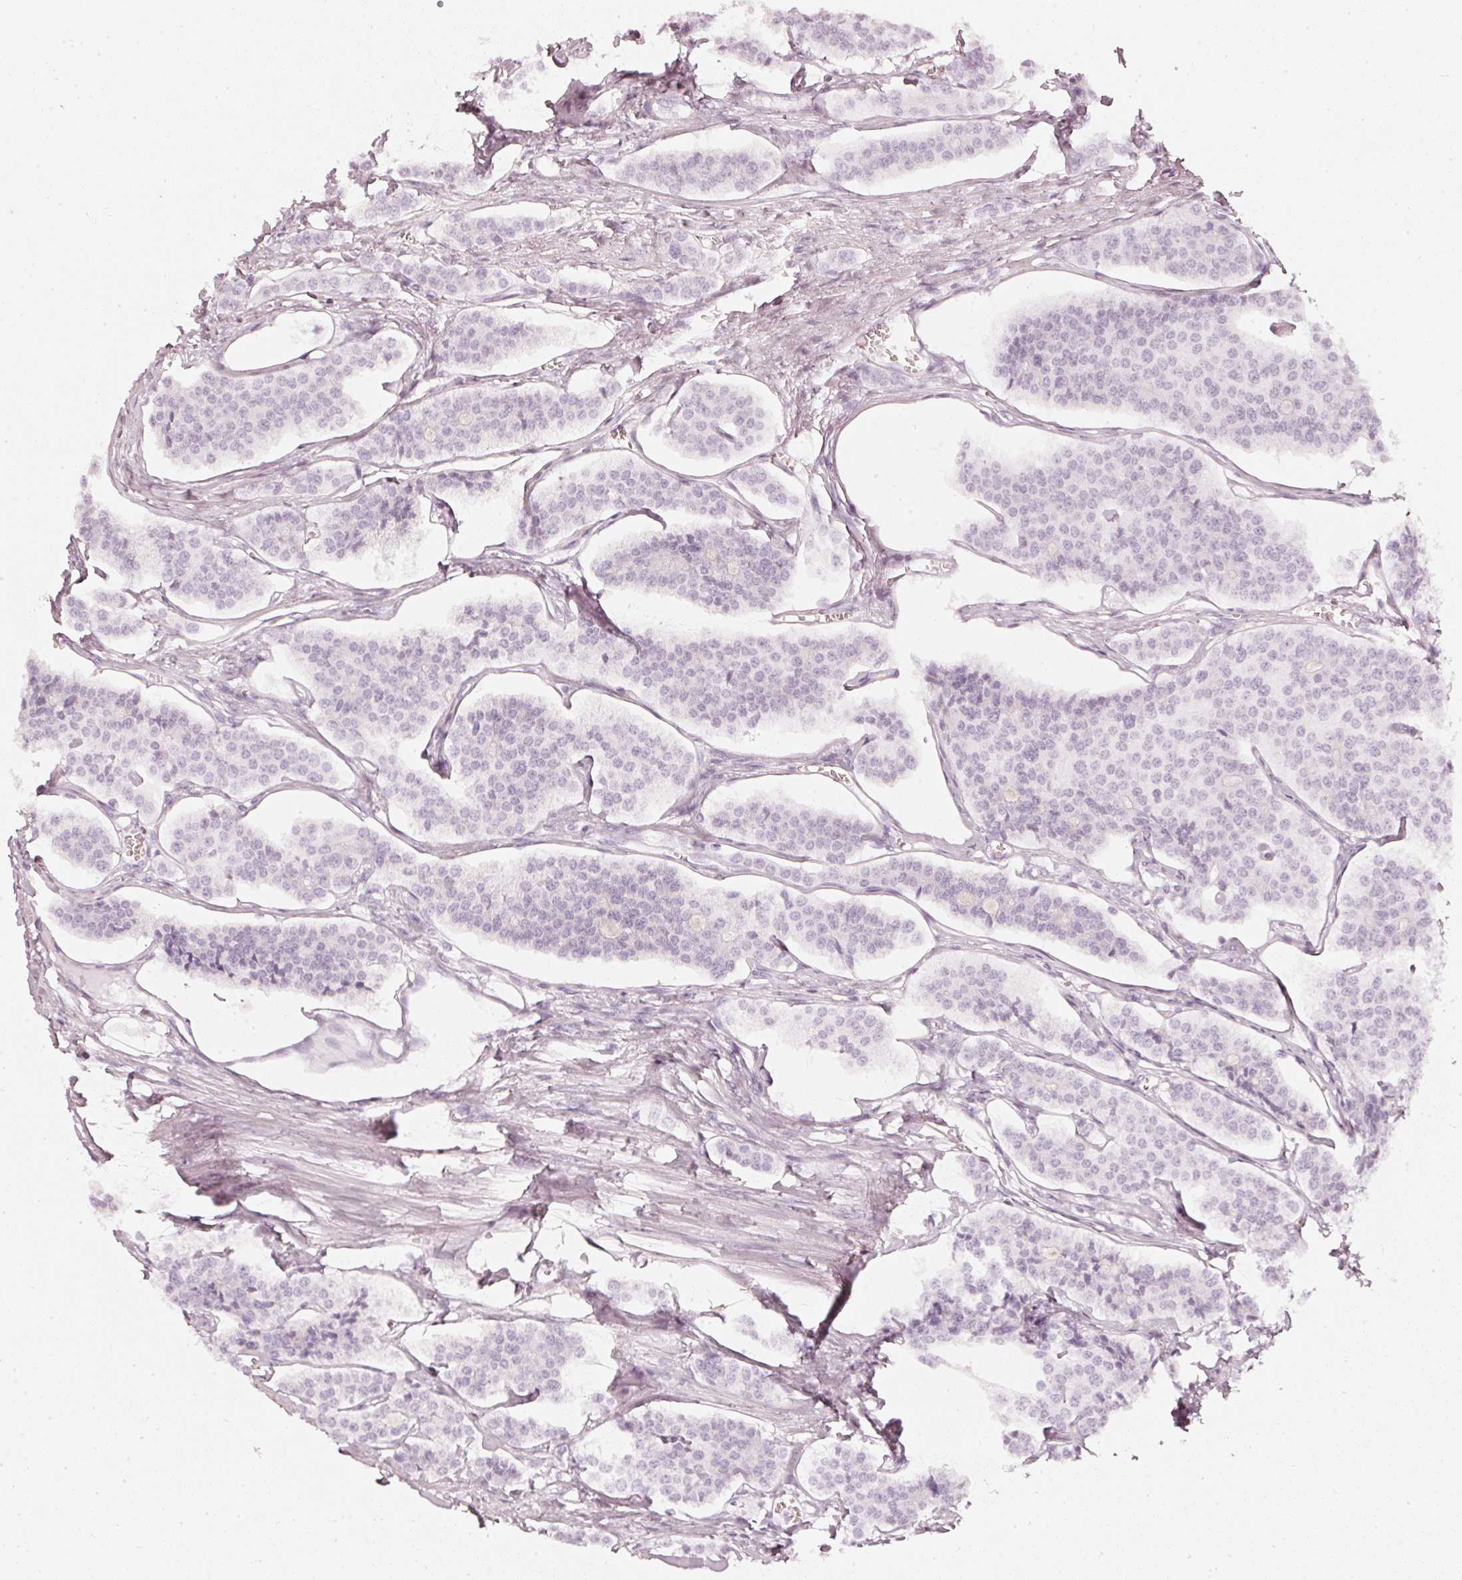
{"staining": {"intensity": "negative", "quantity": "none", "location": "none"}, "tissue": "carcinoid", "cell_type": "Tumor cells", "image_type": "cancer", "snomed": [{"axis": "morphology", "description": "Carcinoid, malignant, NOS"}, {"axis": "topography", "description": "Small intestine"}], "caption": "Tumor cells show no significant protein positivity in malignant carcinoid. Brightfield microscopy of immunohistochemistry stained with DAB (brown) and hematoxylin (blue), captured at high magnification.", "gene": "CNP", "patient": {"sex": "male", "age": 63}}